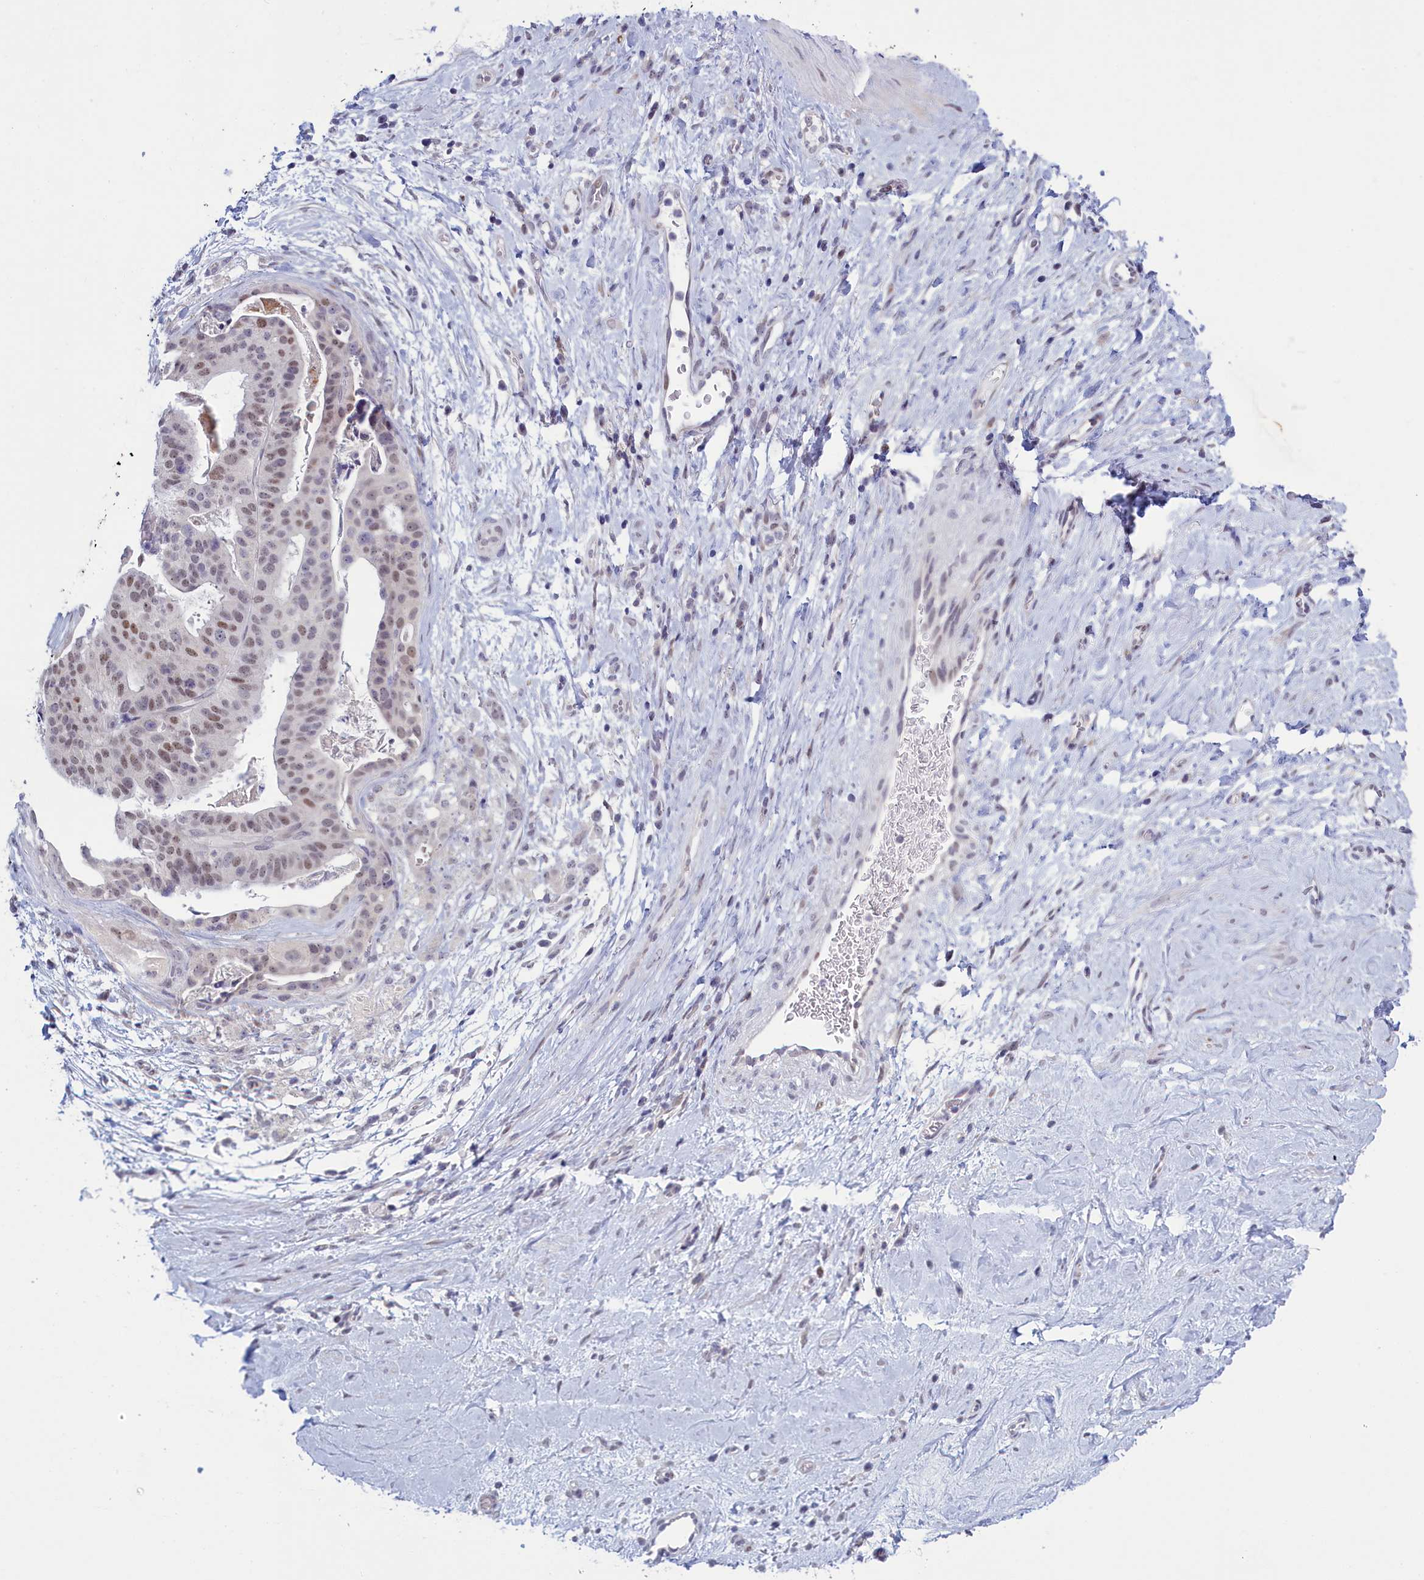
{"staining": {"intensity": "moderate", "quantity": "<25%", "location": "nuclear"}, "tissue": "stomach cancer", "cell_type": "Tumor cells", "image_type": "cancer", "snomed": [{"axis": "morphology", "description": "Adenocarcinoma, NOS"}, {"axis": "topography", "description": "Stomach"}], "caption": "Stomach cancer (adenocarcinoma) stained for a protein displays moderate nuclear positivity in tumor cells. Using DAB (3,3'-diaminobenzidine) (brown) and hematoxylin (blue) stains, captured at high magnification using brightfield microscopy.", "gene": "ATF7IP2", "patient": {"sex": "male", "age": 48}}